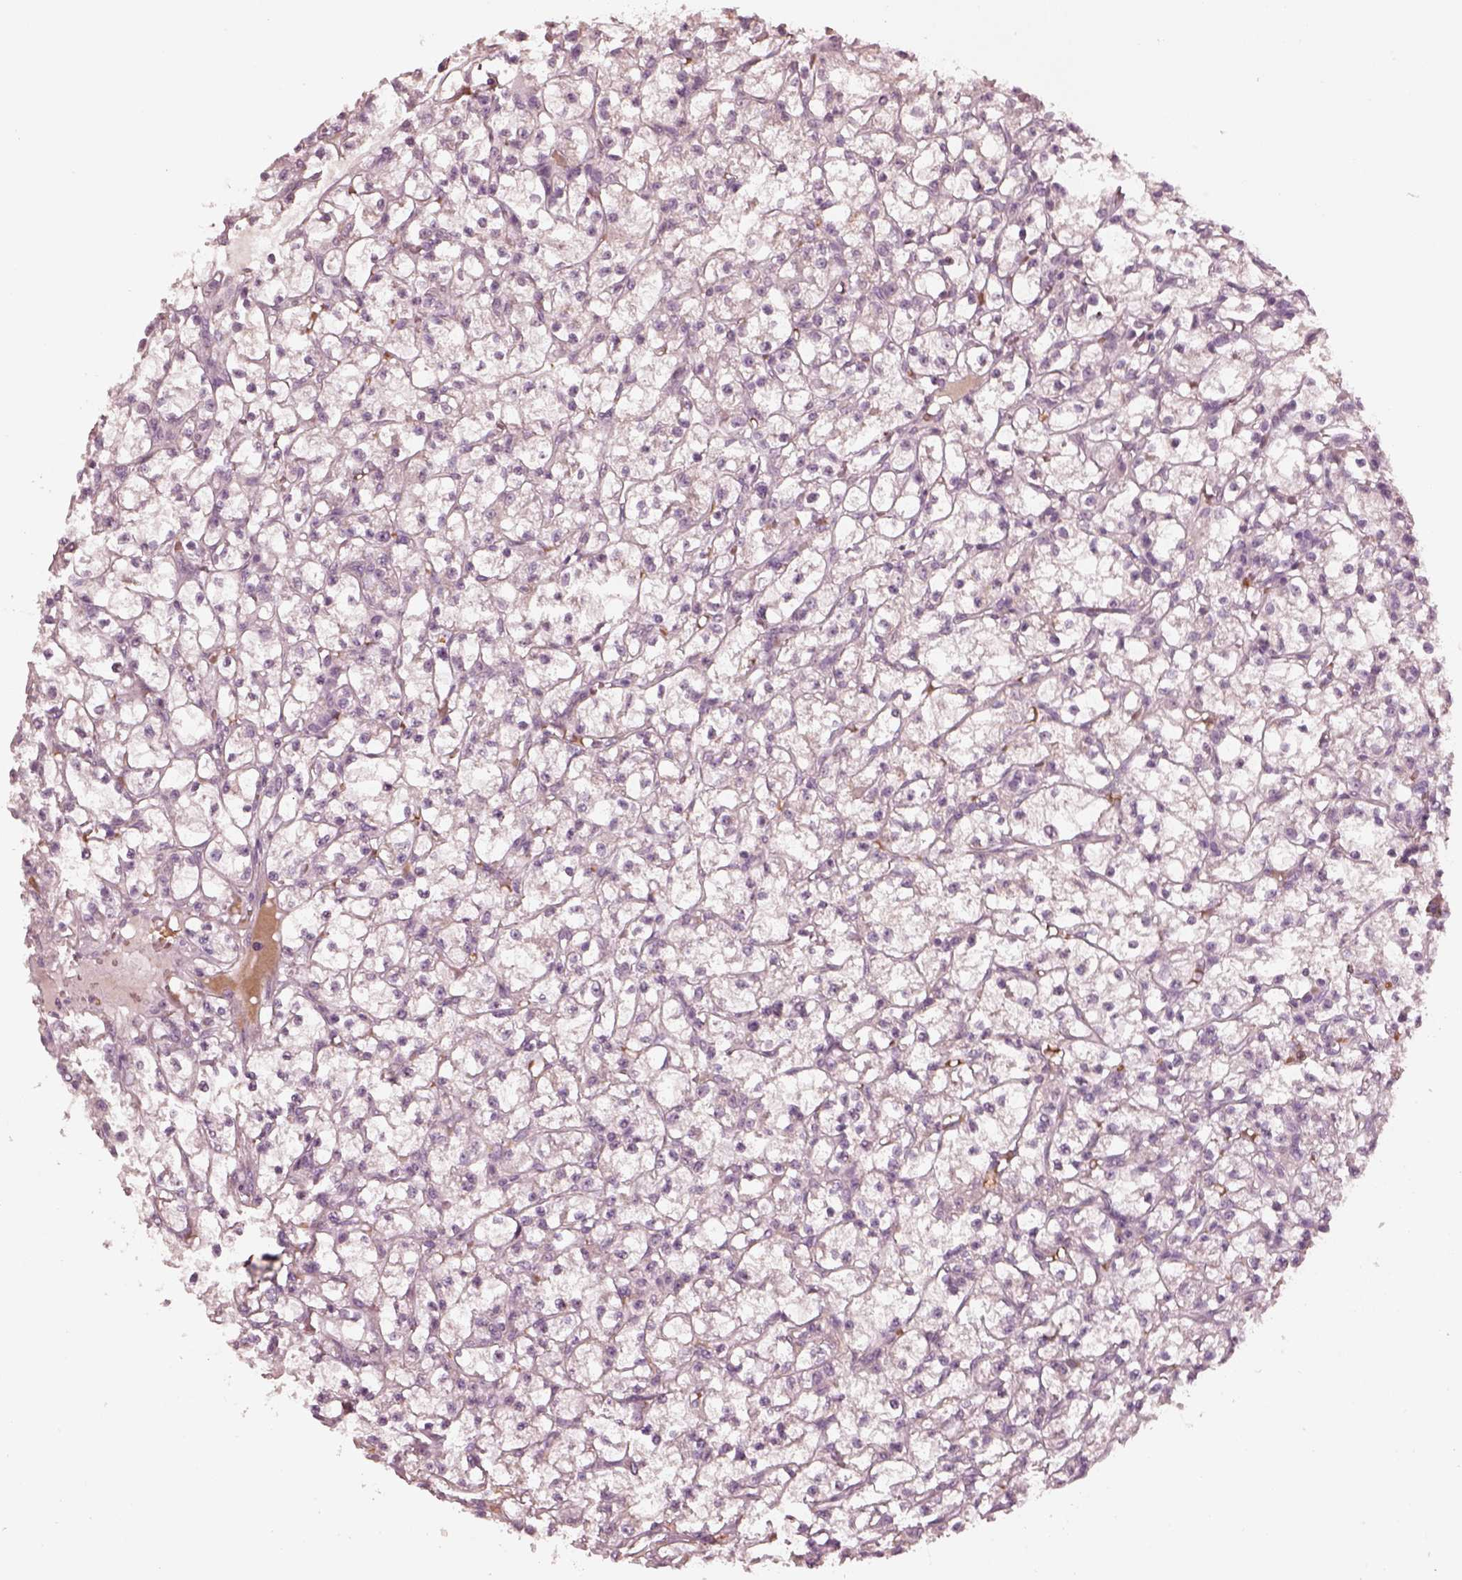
{"staining": {"intensity": "negative", "quantity": "none", "location": "none"}, "tissue": "renal cancer", "cell_type": "Tumor cells", "image_type": "cancer", "snomed": [{"axis": "morphology", "description": "Adenocarcinoma, NOS"}, {"axis": "topography", "description": "Kidney"}], "caption": "An IHC micrograph of renal adenocarcinoma is shown. There is no staining in tumor cells of renal adenocarcinoma. (IHC, brightfield microscopy, high magnification).", "gene": "ANKLE1", "patient": {"sex": "female", "age": 59}}